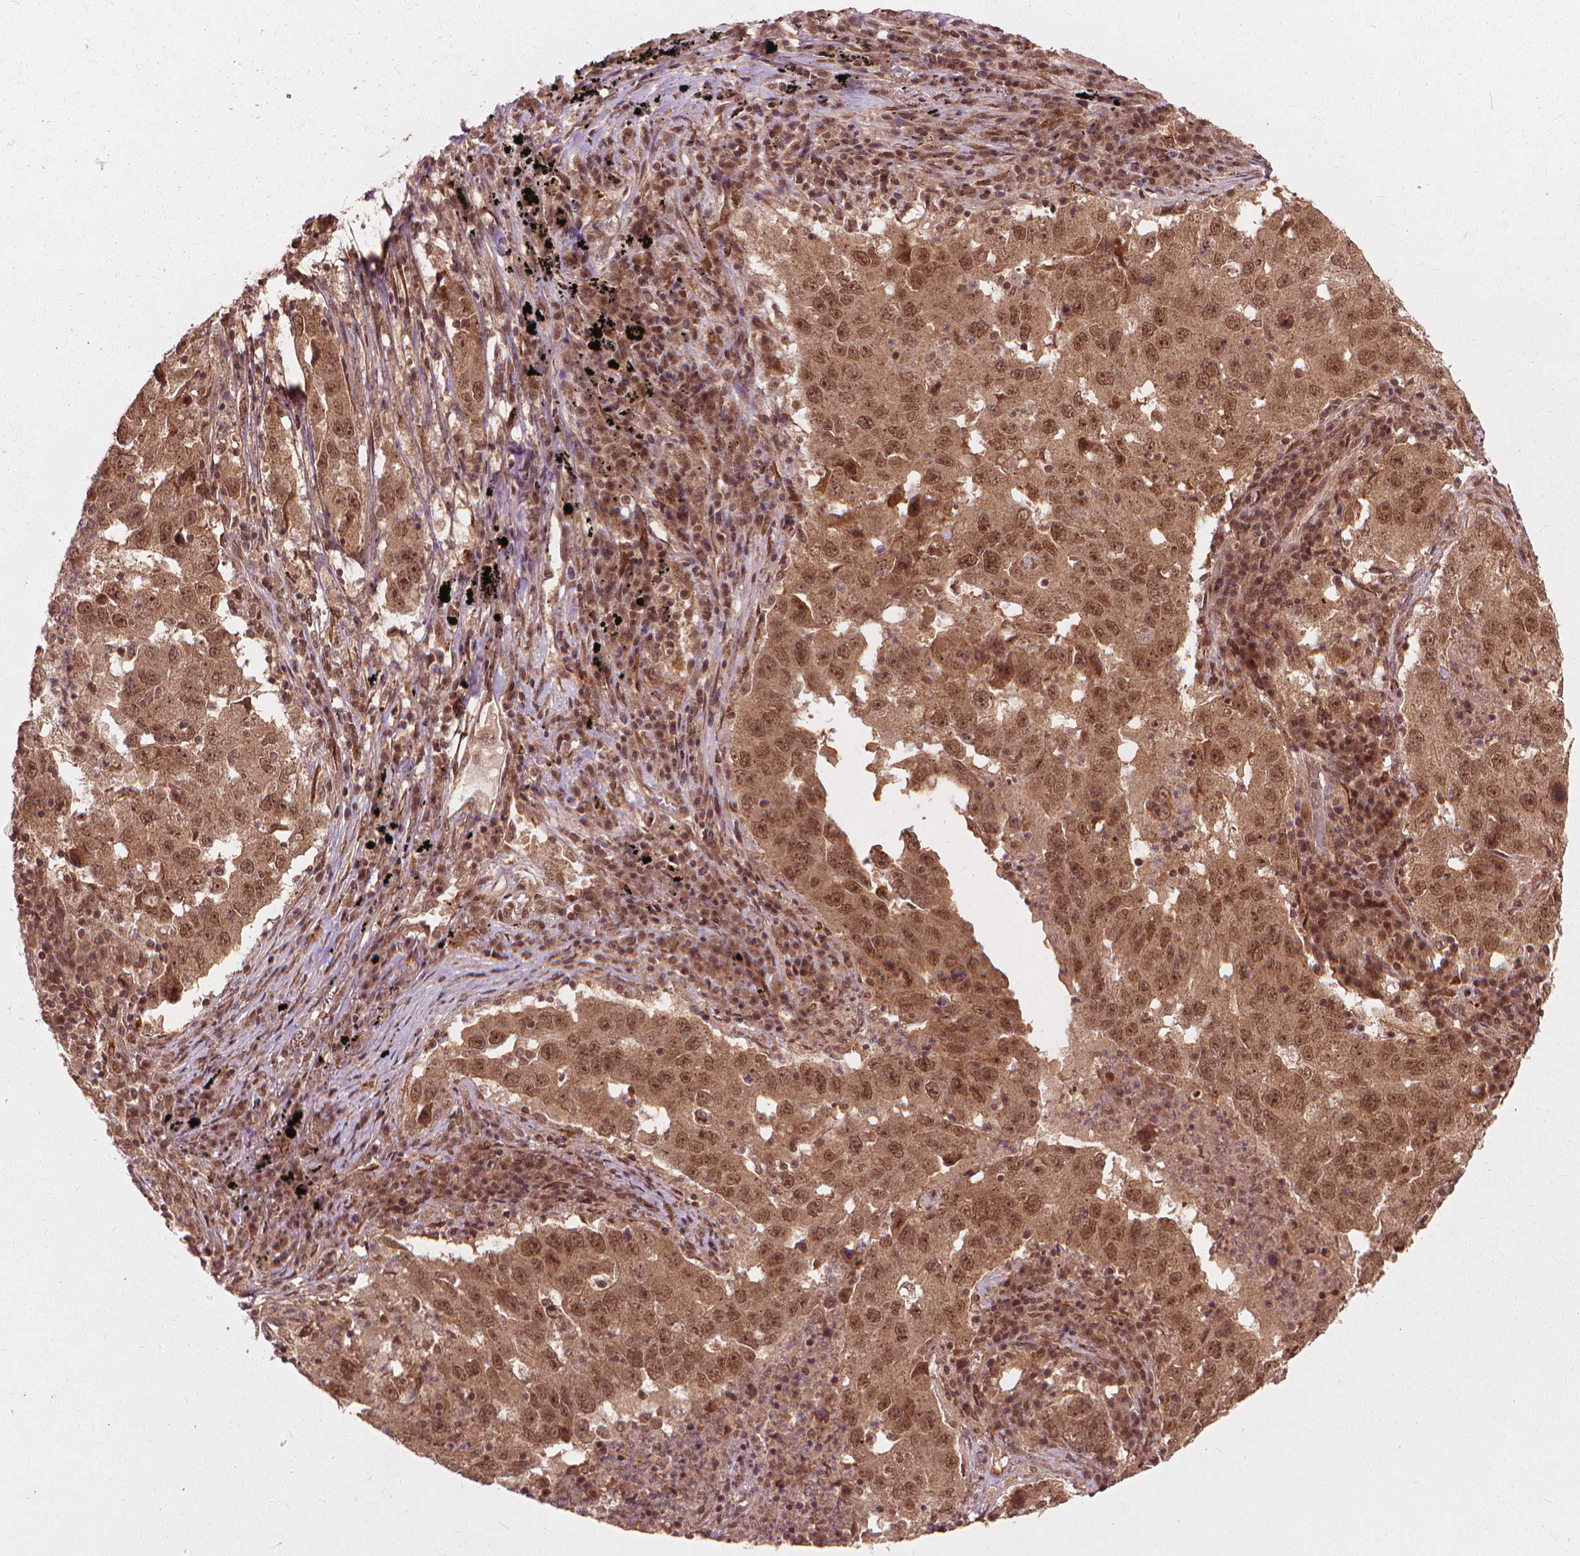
{"staining": {"intensity": "moderate", "quantity": ">75%", "location": "cytoplasmic/membranous,nuclear"}, "tissue": "lung cancer", "cell_type": "Tumor cells", "image_type": "cancer", "snomed": [{"axis": "morphology", "description": "Adenocarcinoma, NOS"}, {"axis": "topography", "description": "Lung"}], "caption": "Lung adenocarcinoma tissue reveals moderate cytoplasmic/membranous and nuclear expression in about >75% of tumor cells (DAB (3,3'-diaminobenzidine) = brown stain, brightfield microscopy at high magnification).", "gene": "SSU72", "patient": {"sex": "male", "age": 73}}